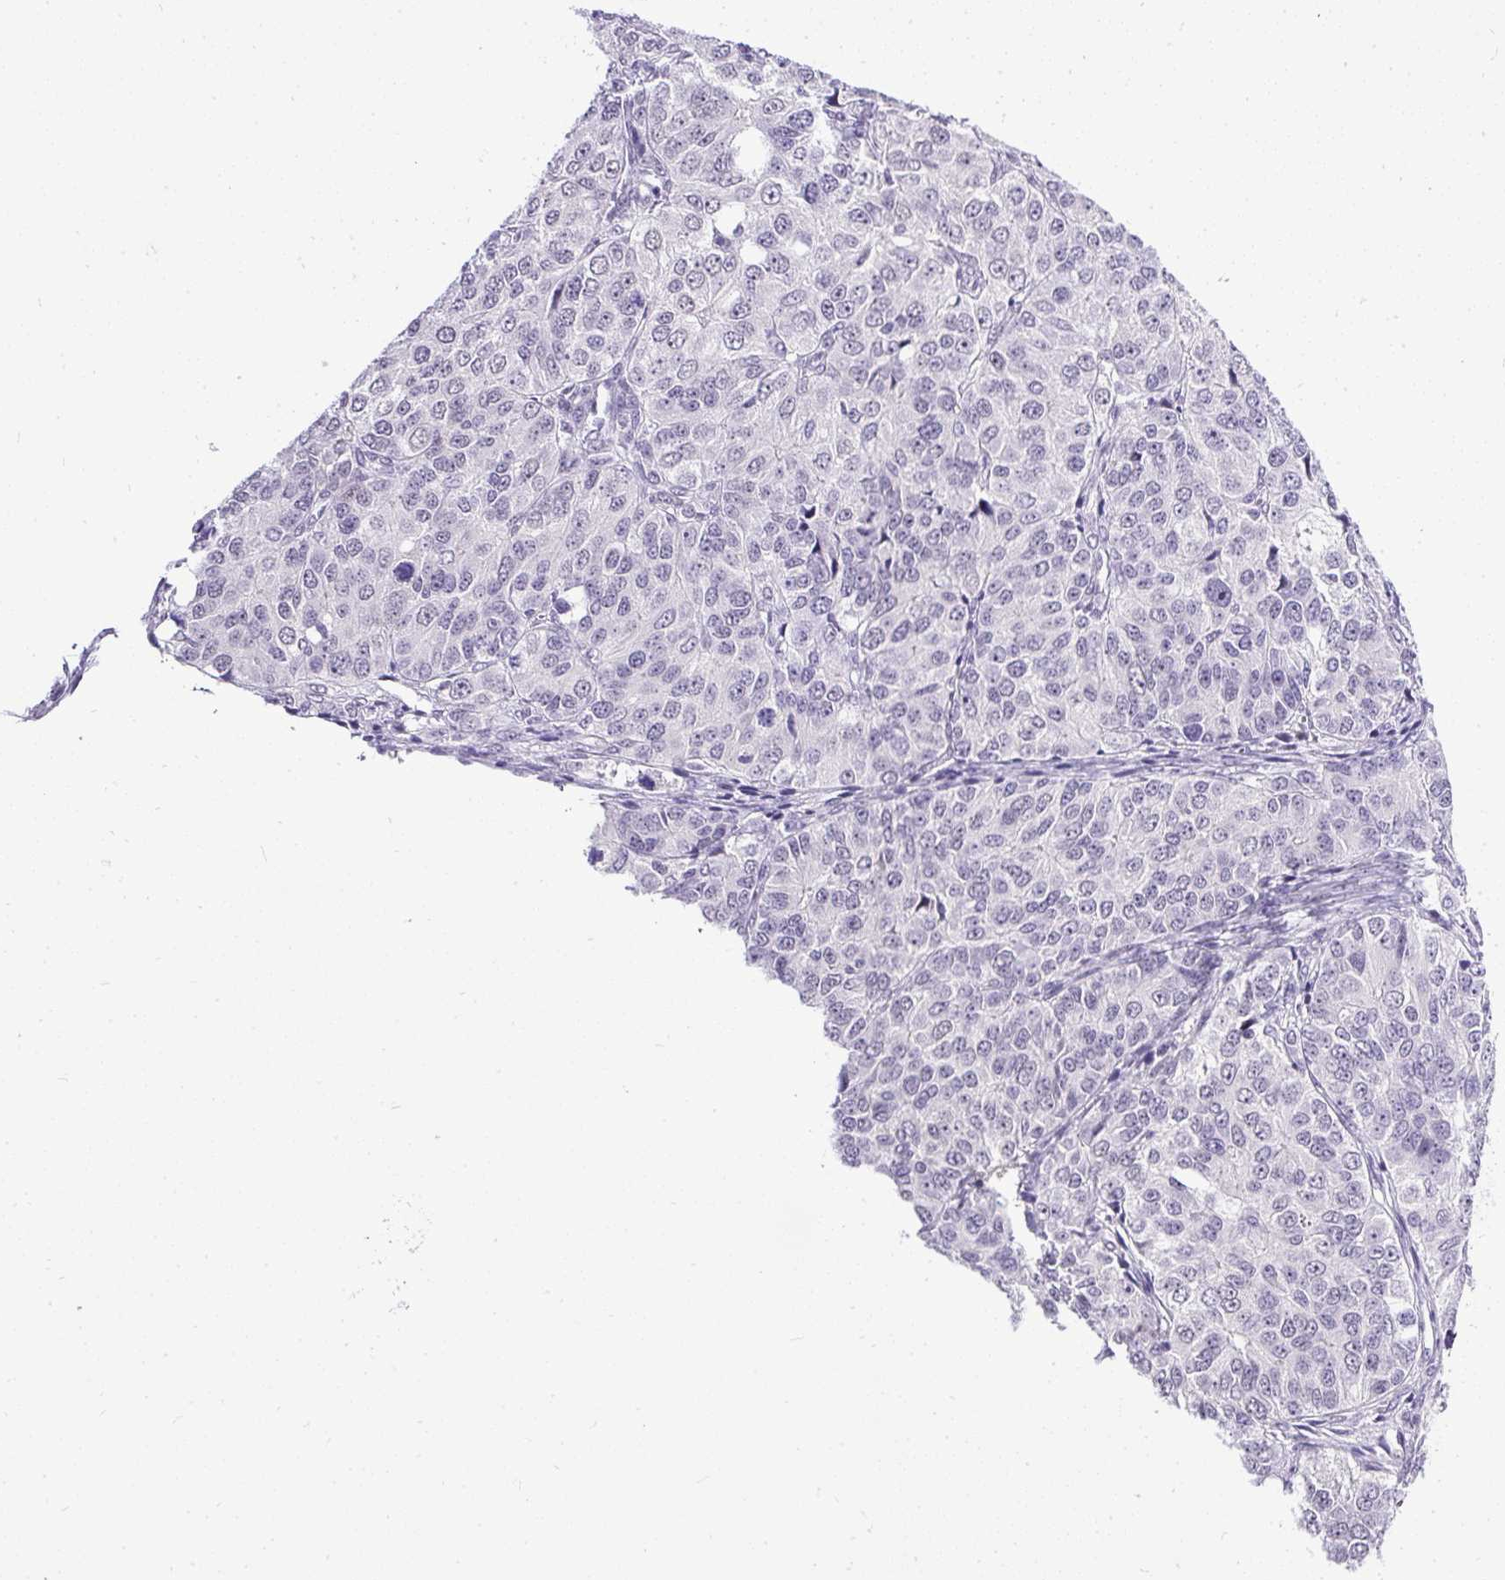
{"staining": {"intensity": "negative", "quantity": "none", "location": "none"}, "tissue": "ovarian cancer", "cell_type": "Tumor cells", "image_type": "cancer", "snomed": [{"axis": "morphology", "description": "Carcinoma, endometroid"}, {"axis": "topography", "description": "Ovary"}], "caption": "A micrograph of human ovarian endometroid carcinoma is negative for staining in tumor cells.", "gene": "WNT10B", "patient": {"sex": "female", "age": 51}}